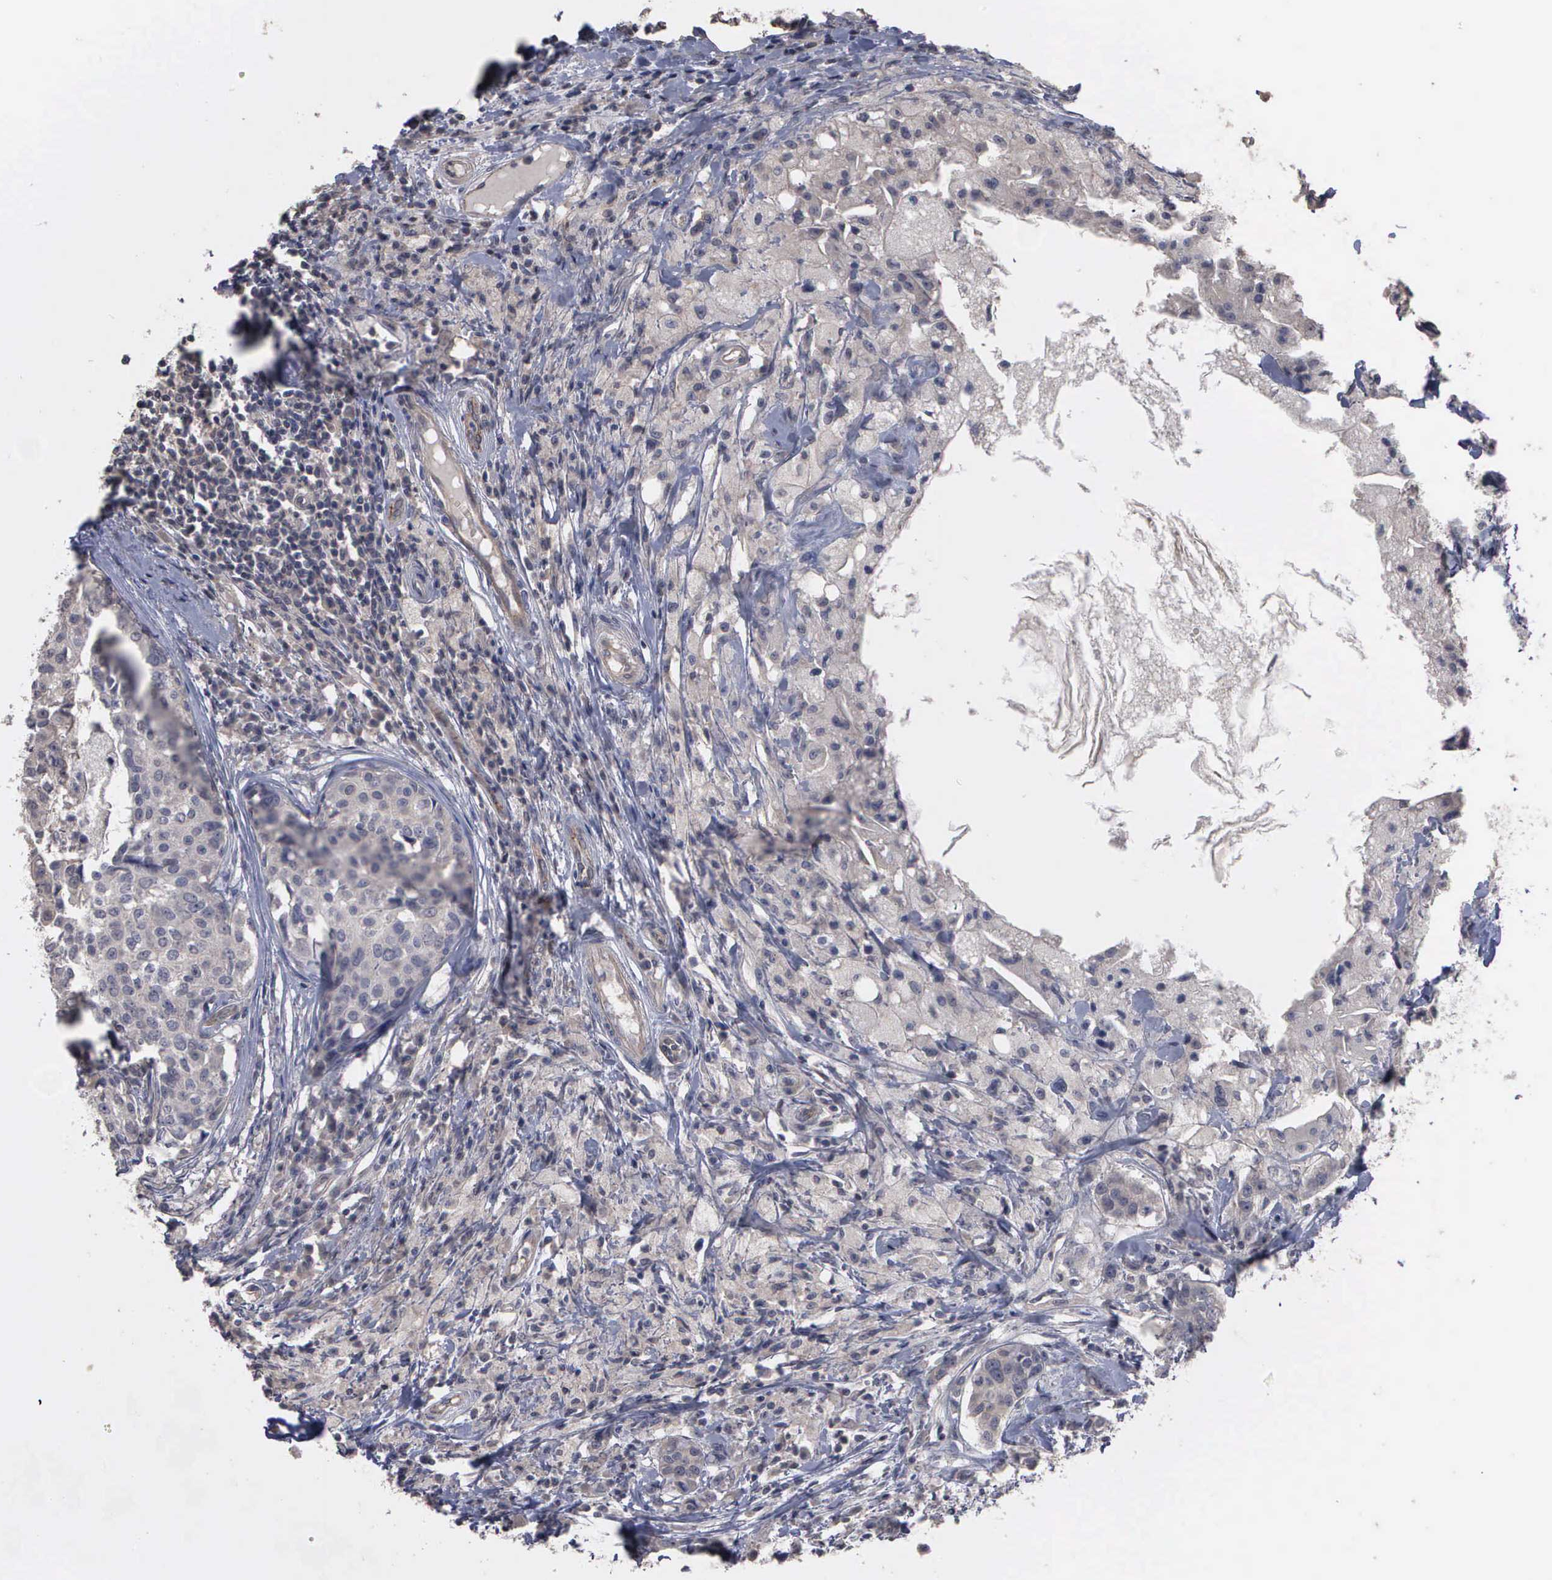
{"staining": {"intensity": "weak", "quantity": "<25%", "location": "cytoplasmic/membranous"}, "tissue": "breast cancer", "cell_type": "Tumor cells", "image_type": "cancer", "snomed": [{"axis": "morphology", "description": "Duct carcinoma"}, {"axis": "topography", "description": "Breast"}], "caption": "A high-resolution photomicrograph shows immunohistochemistry (IHC) staining of breast cancer, which exhibits no significant expression in tumor cells.", "gene": "CRKL", "patient": {"sex": "female", "age": 27}}